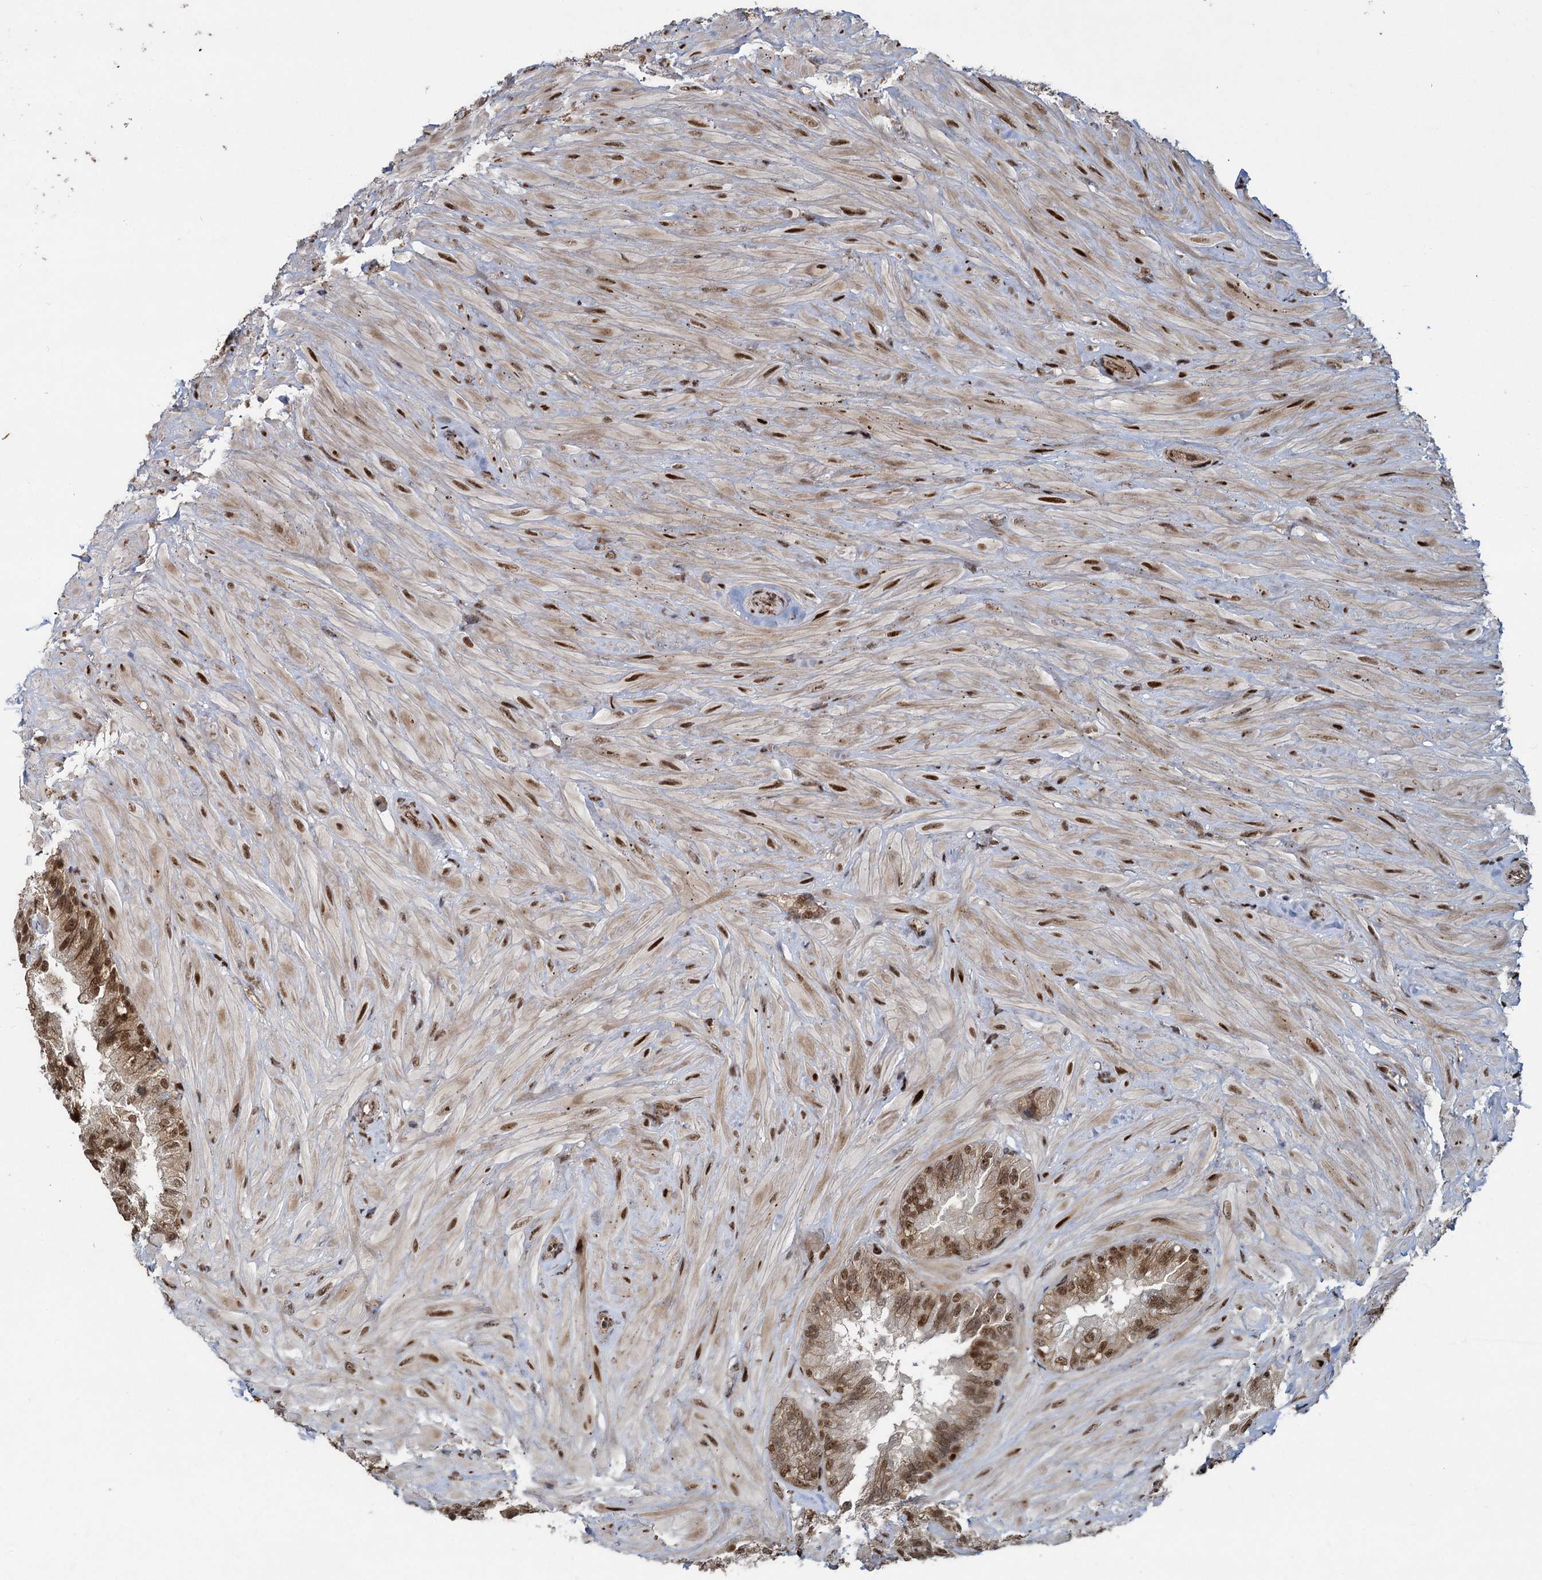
{"staining": {"intensity": "moderate", "quantity": ">75%", "location": "cytoplasmic/membranous,nuclear"}, "tissue": "seminal vesicle", "cell_type": "Glandular cells", "image_type": "normal", "snomed": [{"axis": "morphology", "description": "Normal tissue, NOS"}, {"axis": "topography", "description": "Prostate and seminal vesicle, NOS"}, {"axis": "topography", "description": "Prostate"}, {"axis": "topography", "description": "Seminal veicle"}], "caption": "This photomicrograph reveals unremarkable seminal vesicle stained with immunohistochemistry to label a protein in brown. The cytoplasmic/membranous,nuclear of glandular cells show moderate positivity for the protein. Nuclei are counter-stained blue.", "gene": "ANKRD49", "patient": {"sex": "male", "age": 67}}